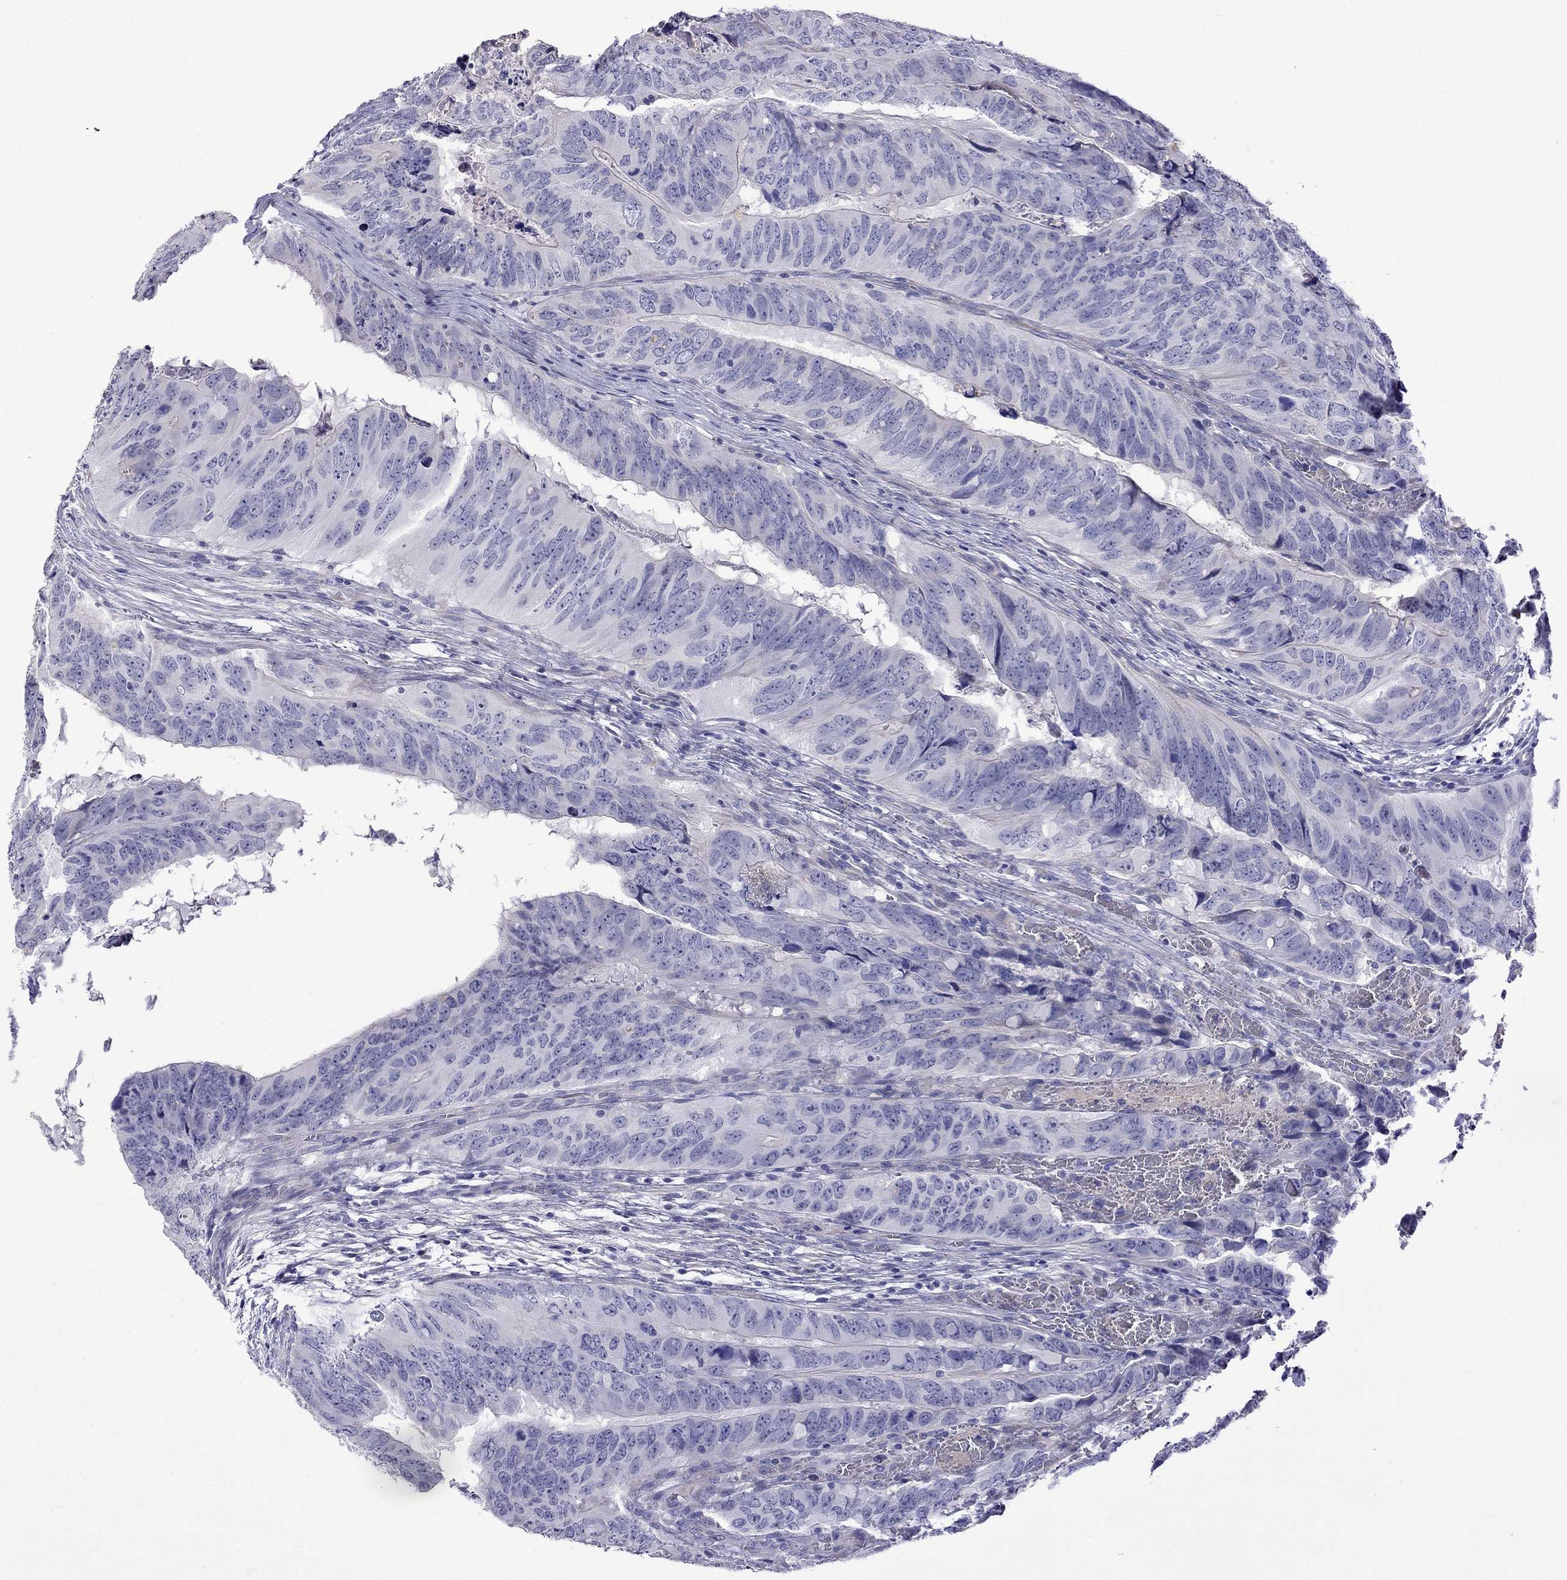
{"staining": {"intensity": "negative", "quantity": "none", "location": "none"}, "tissue": "colorectal cancer", "cell_type": "Tumor cells", "image_type": "cancer", "snomed": [{"axis": "morphology", "description": "Adenocarcinoma, NOS"}, {"axis": "topography", "description": "Colon"}], "caption": "Immunohistochemistry micrograph of colorectal cancer stained for a protein (brown), which displays no positivity in tumor cells. Nuclei are stained in blue.", "gene": "STAR", "patient": {"sex": "male", "age": 79}}